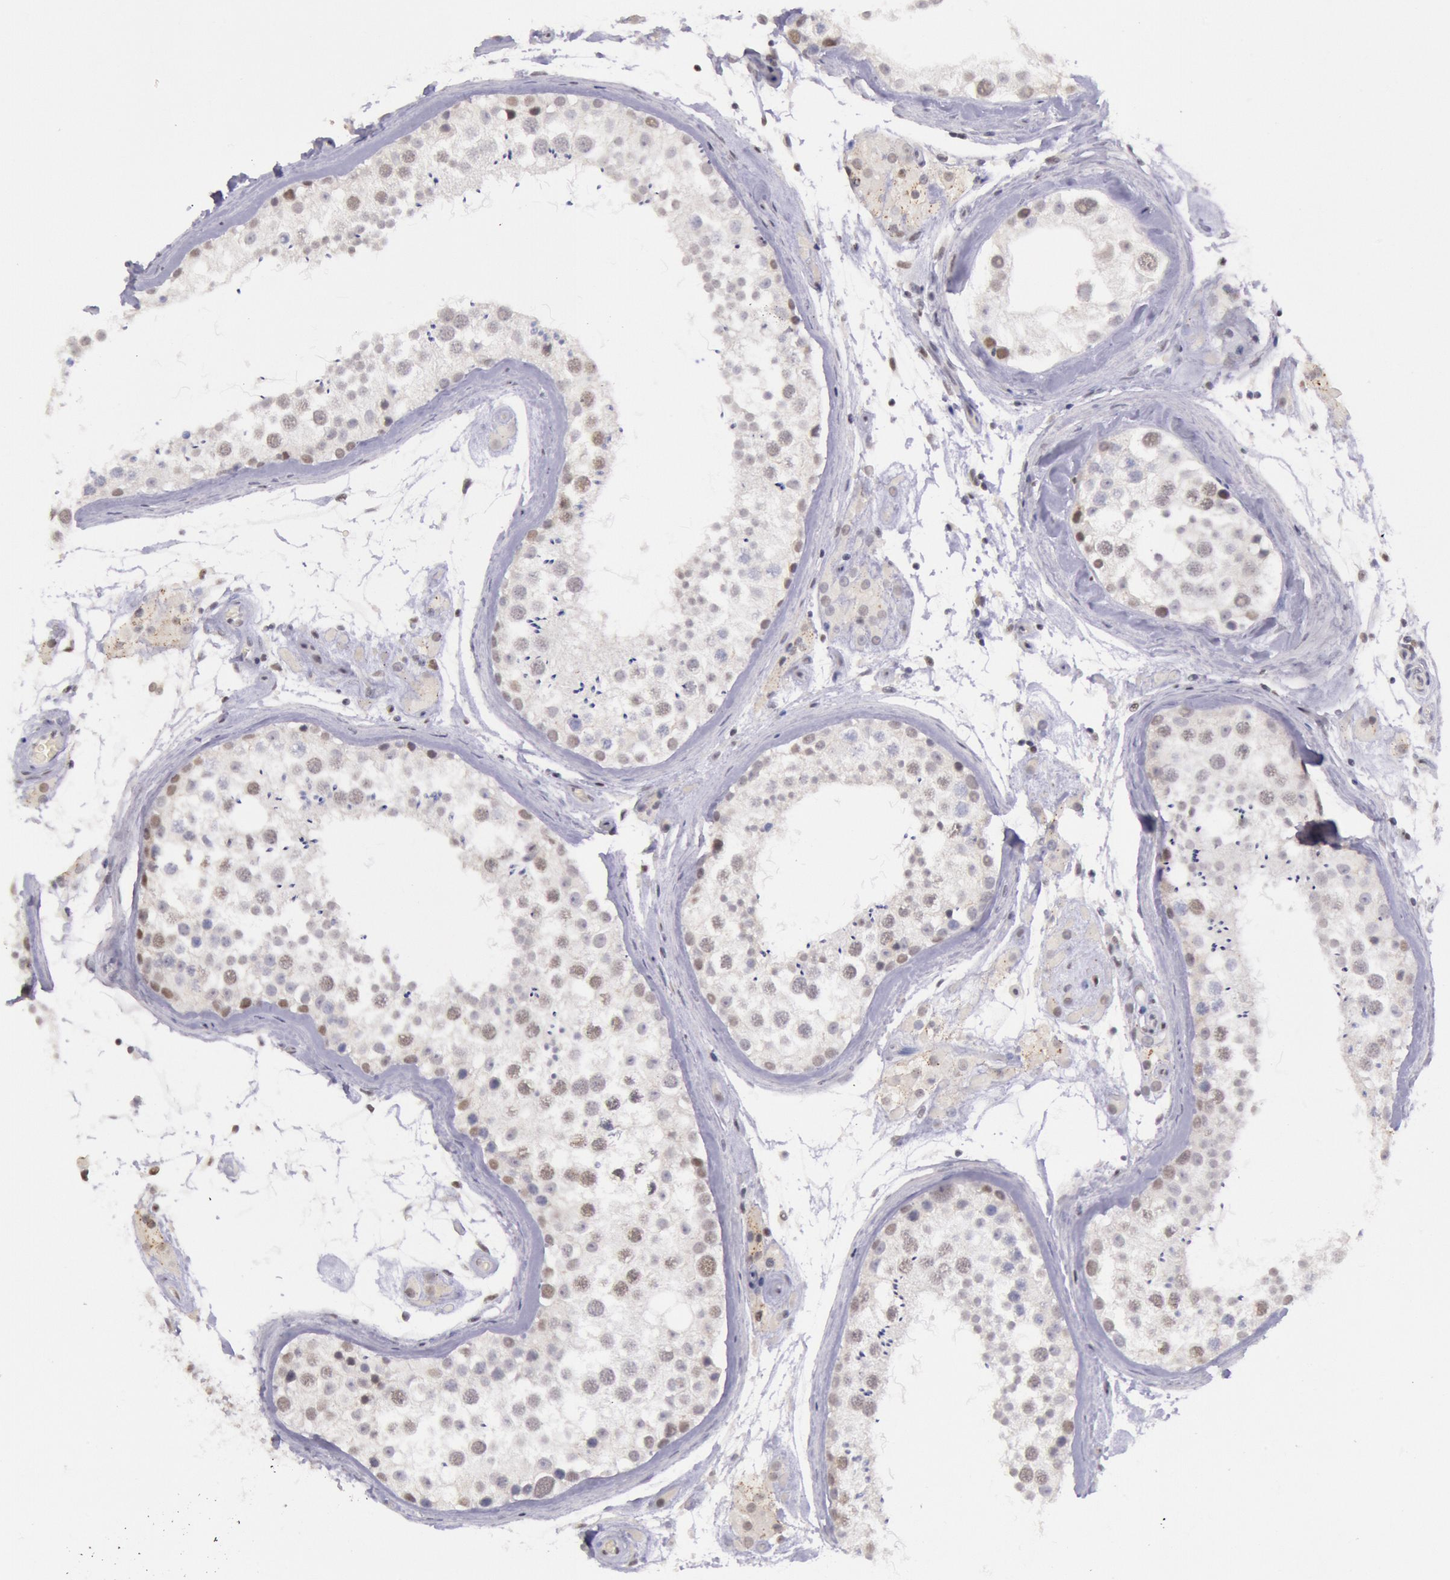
{"staining": {"intensity": "weak", "quantity": "<25%", "location": "nuclear"}, "tissue": "testis", "cell_type": "Cells in seminiferous ducts", "image_type": "normal", "snomed": [{"axis": "morphology", "description": "Normal tissue, NOS"}, {"axis": "topography", "description": "Testis"}], "caption": "Immunohistochemistry photomicrograph of normal testis stained for a protein (brown), which shows no expression in cells in seminiferous ducts. (Brightfield microscopy of DAB IHC at high magnification).", "gene": "TASL", "patient": {"sex": "male", "age": 46}}